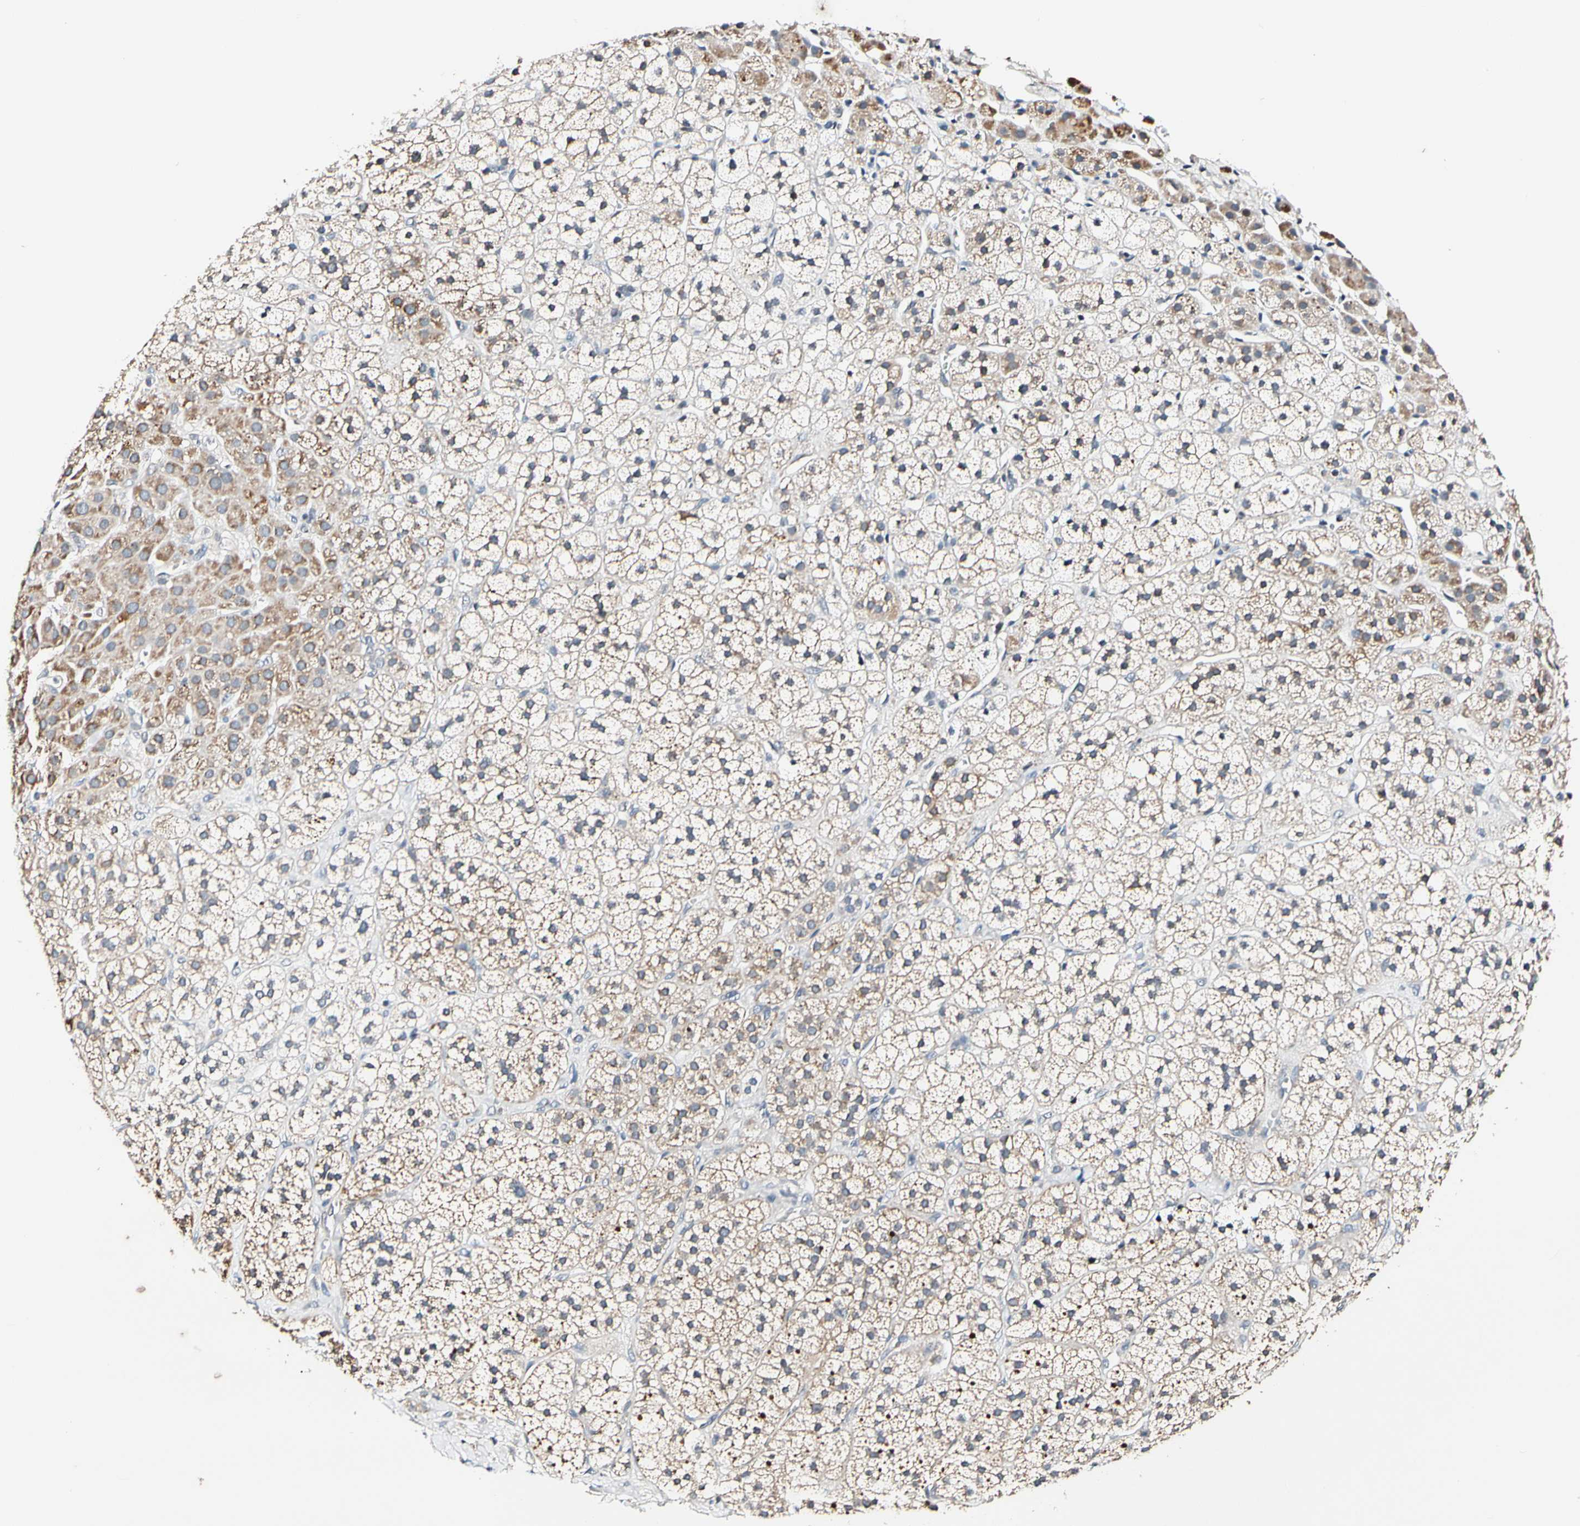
{"staining": {"intensity": "moderate", "quantity": "25%-75%", "location": "cytoplasmic/membranous"}, "tissue": "adrenal gland", "cell_type": "Glandular cells", "image_type": "normal", "snomed": [{"axis": "morphology", "description": "Normal tissue, NOS"}, {"axis": "topography", "description": "Adrenal gland"}], "caption": "A brown stain shows moderate cytoplasmic/membranous expression of a protein in glandular cells of benign human adrenal gland. (Brightfield microscopy of DAB IHC at high magnification).", "gene": "SOX30", "patient": {"sex": "male", "age": 56}}